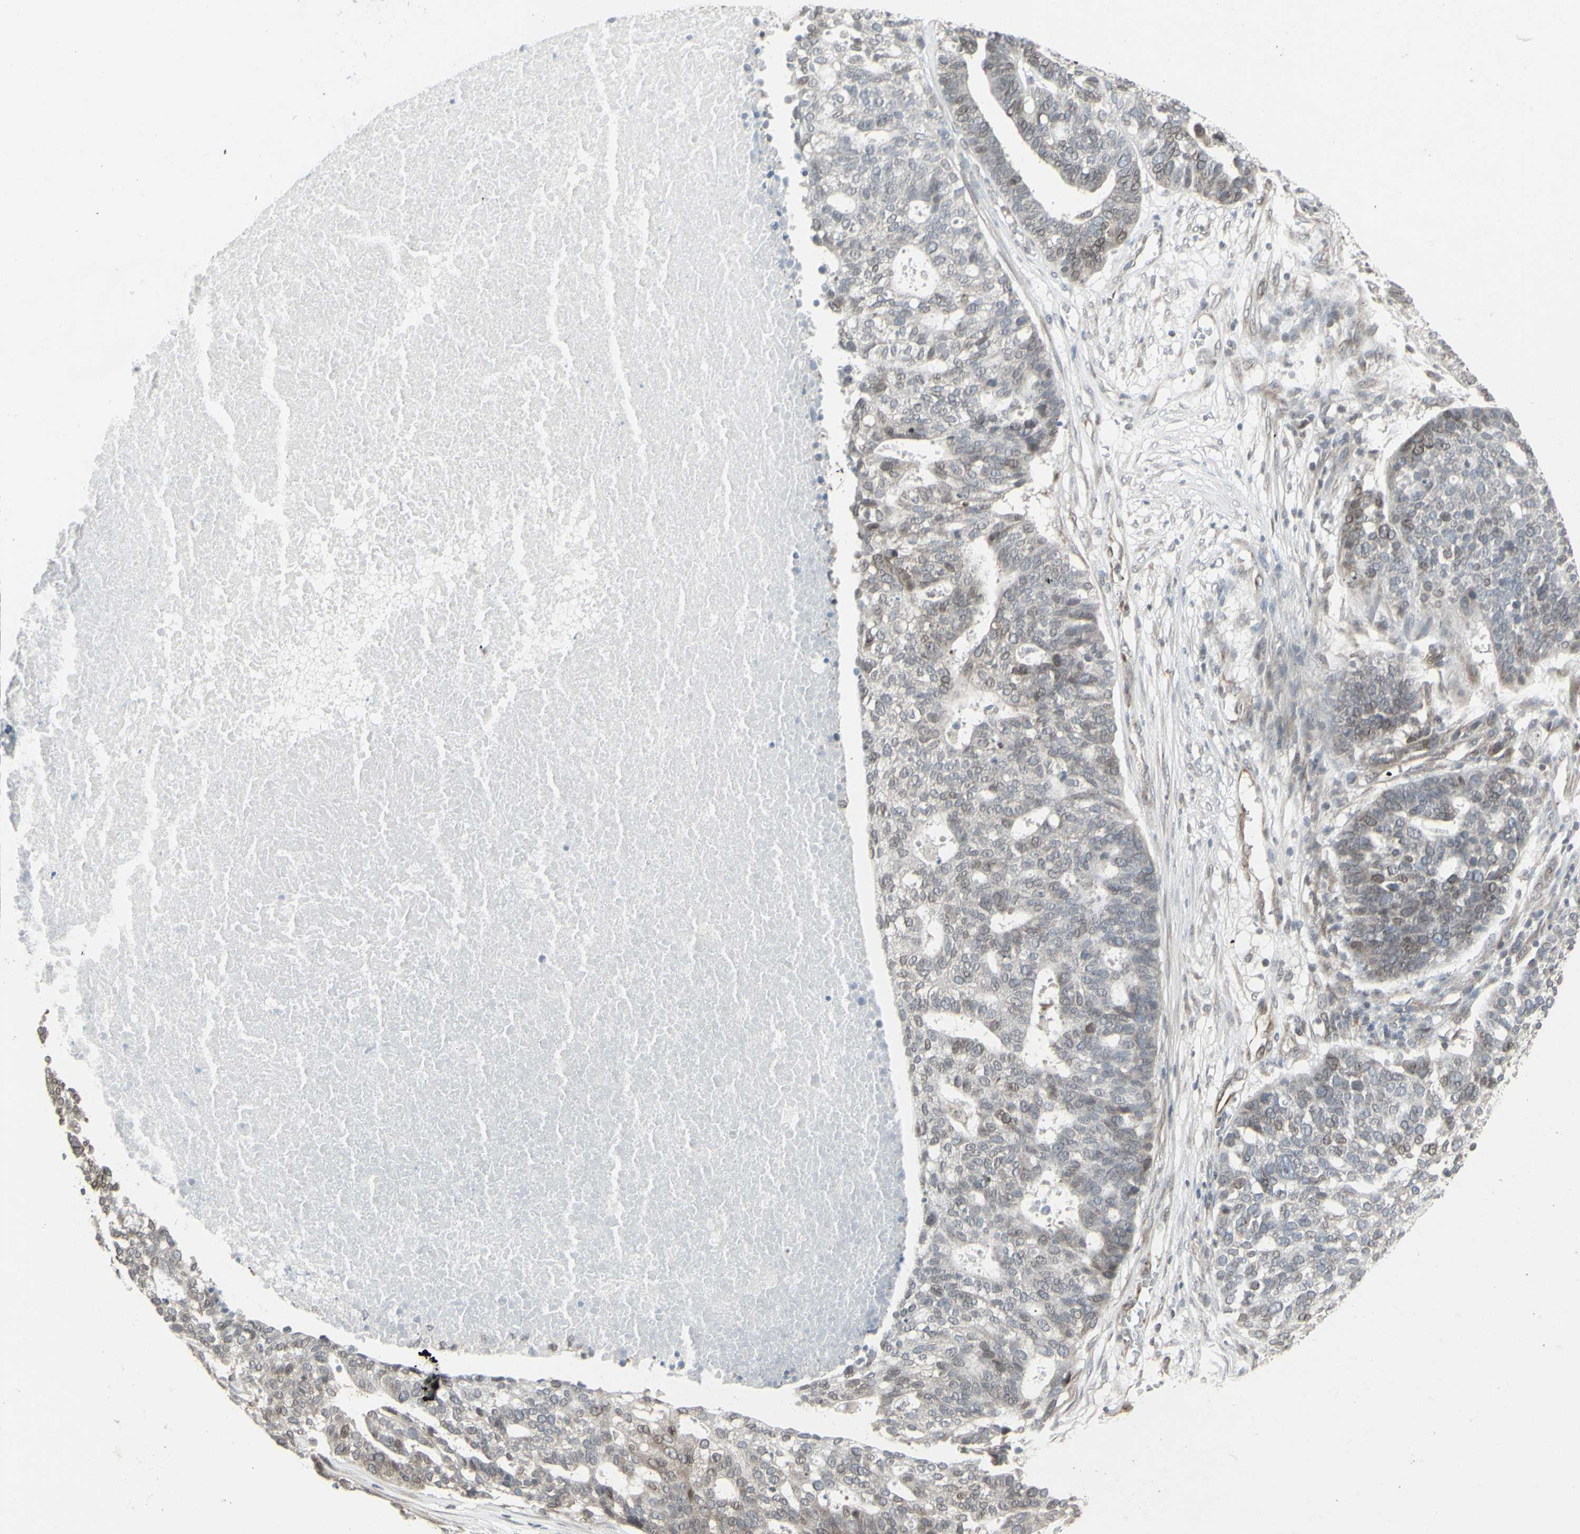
{"staining": {"intensity": "weak", "quantity": "25%-75%", "location": "cytoplasmic/membranous,nuclear"}, "tissue": "ovarian cancer", "cell_type": "Tumor cells", "image_type": "cancer", "snomed": [{"axis": "morphology", "description": "Cystadenocarcinoma, serous, NOS"}, {"axis": "topography", "description": "Ovary"}], "caption": "The micrograph reveals staining of ovarian cancer, revealing weak cytoplasmic/membranous and nuclear protein expression (brown color) within tumor cells.", "gene": "DTX3L", "patient": {"sex": "female", "age": 59}}